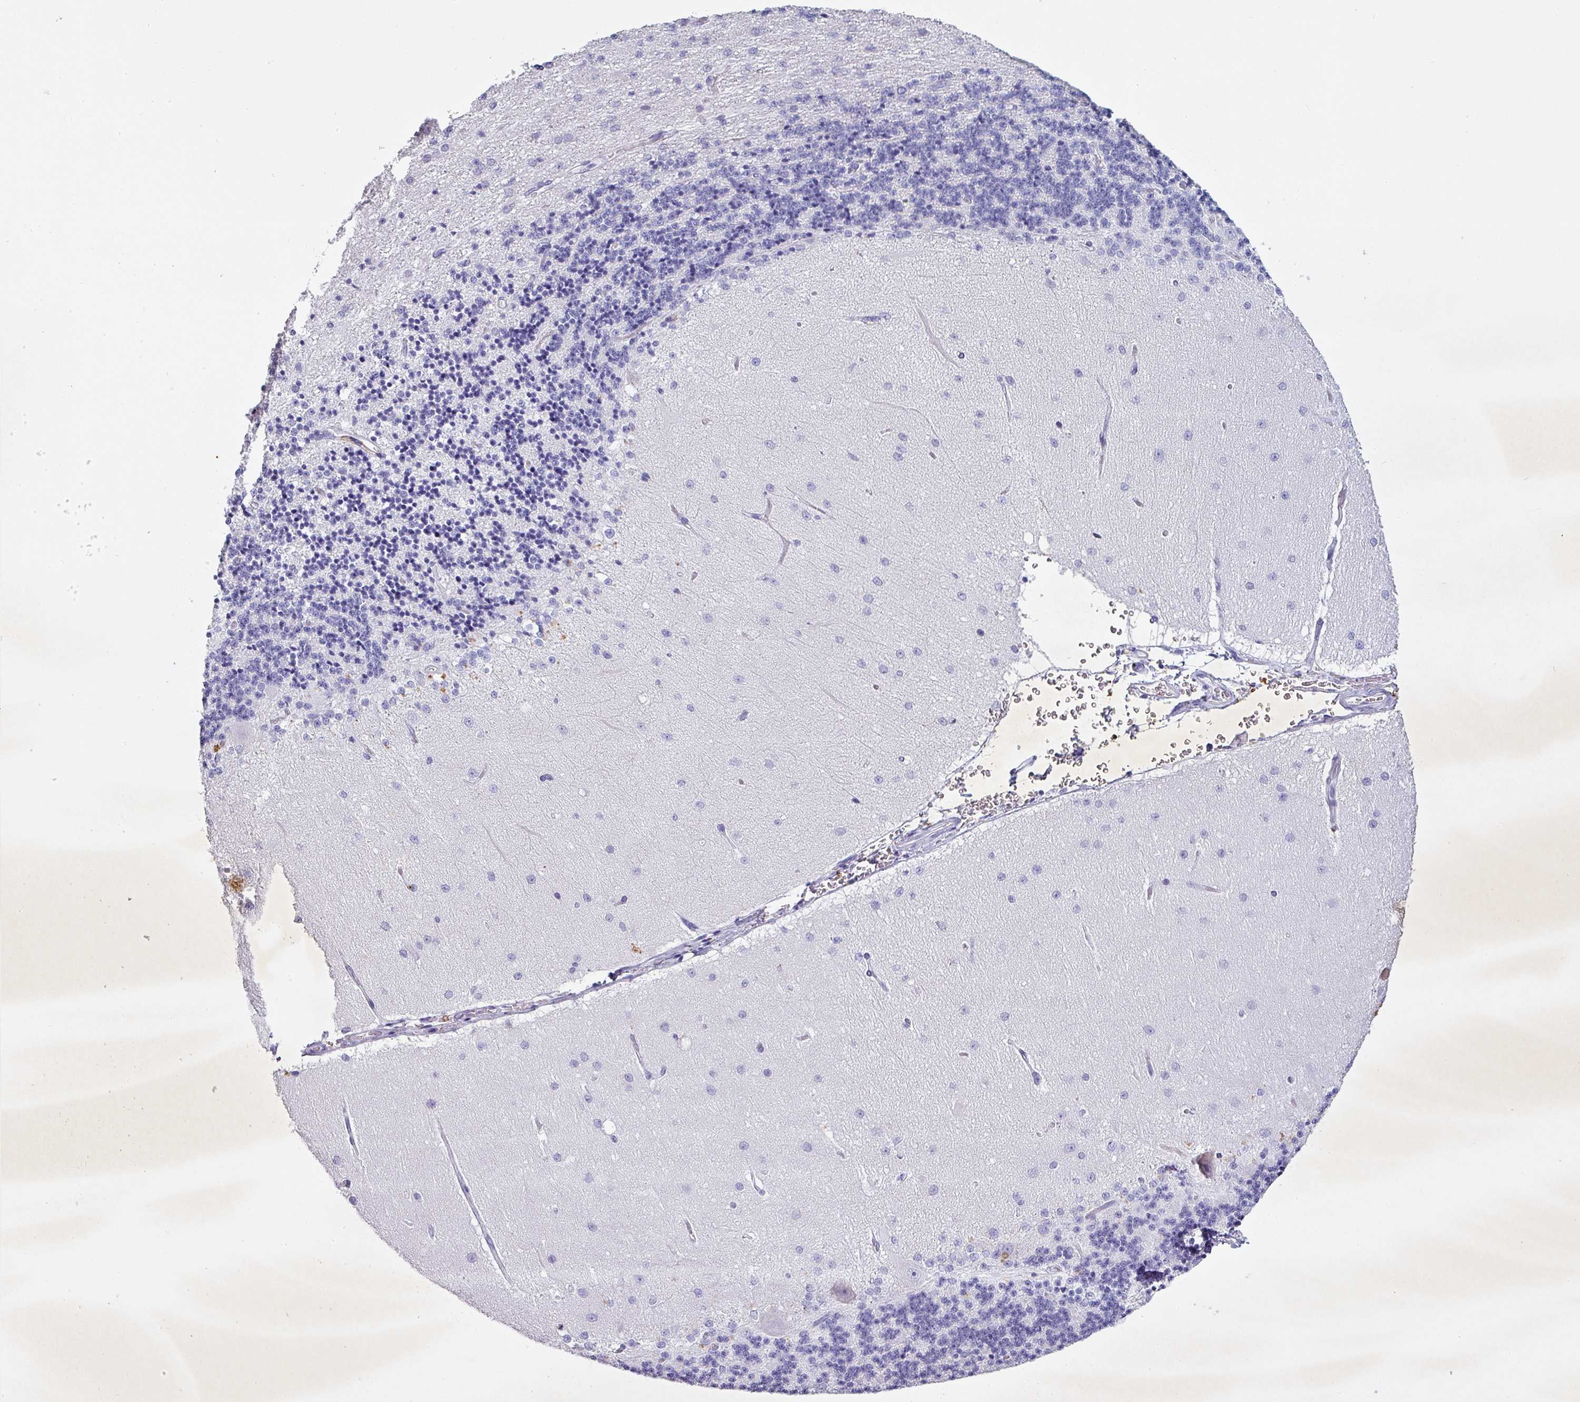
{"staining": {"intensity": "negative", "quantity": "none", "location": "none"}, "tissue": "cerebellum", "cell_type": "Cells in granular layer", "image_type": "normal", "snomed": [{"axis": "morphology", "description": "Normal tissue, NOS"}, {"axis": "topography", "description": "Cerebellum"}], "caption": "DAB (3,3'-diaminobenzidine) immunohistochemical staining of unremarkable human cerebellum demonstrates no significant expression in cells in granular layer.", "gene": "PGA3", "patient": {"sex": "female", "age": 29}}